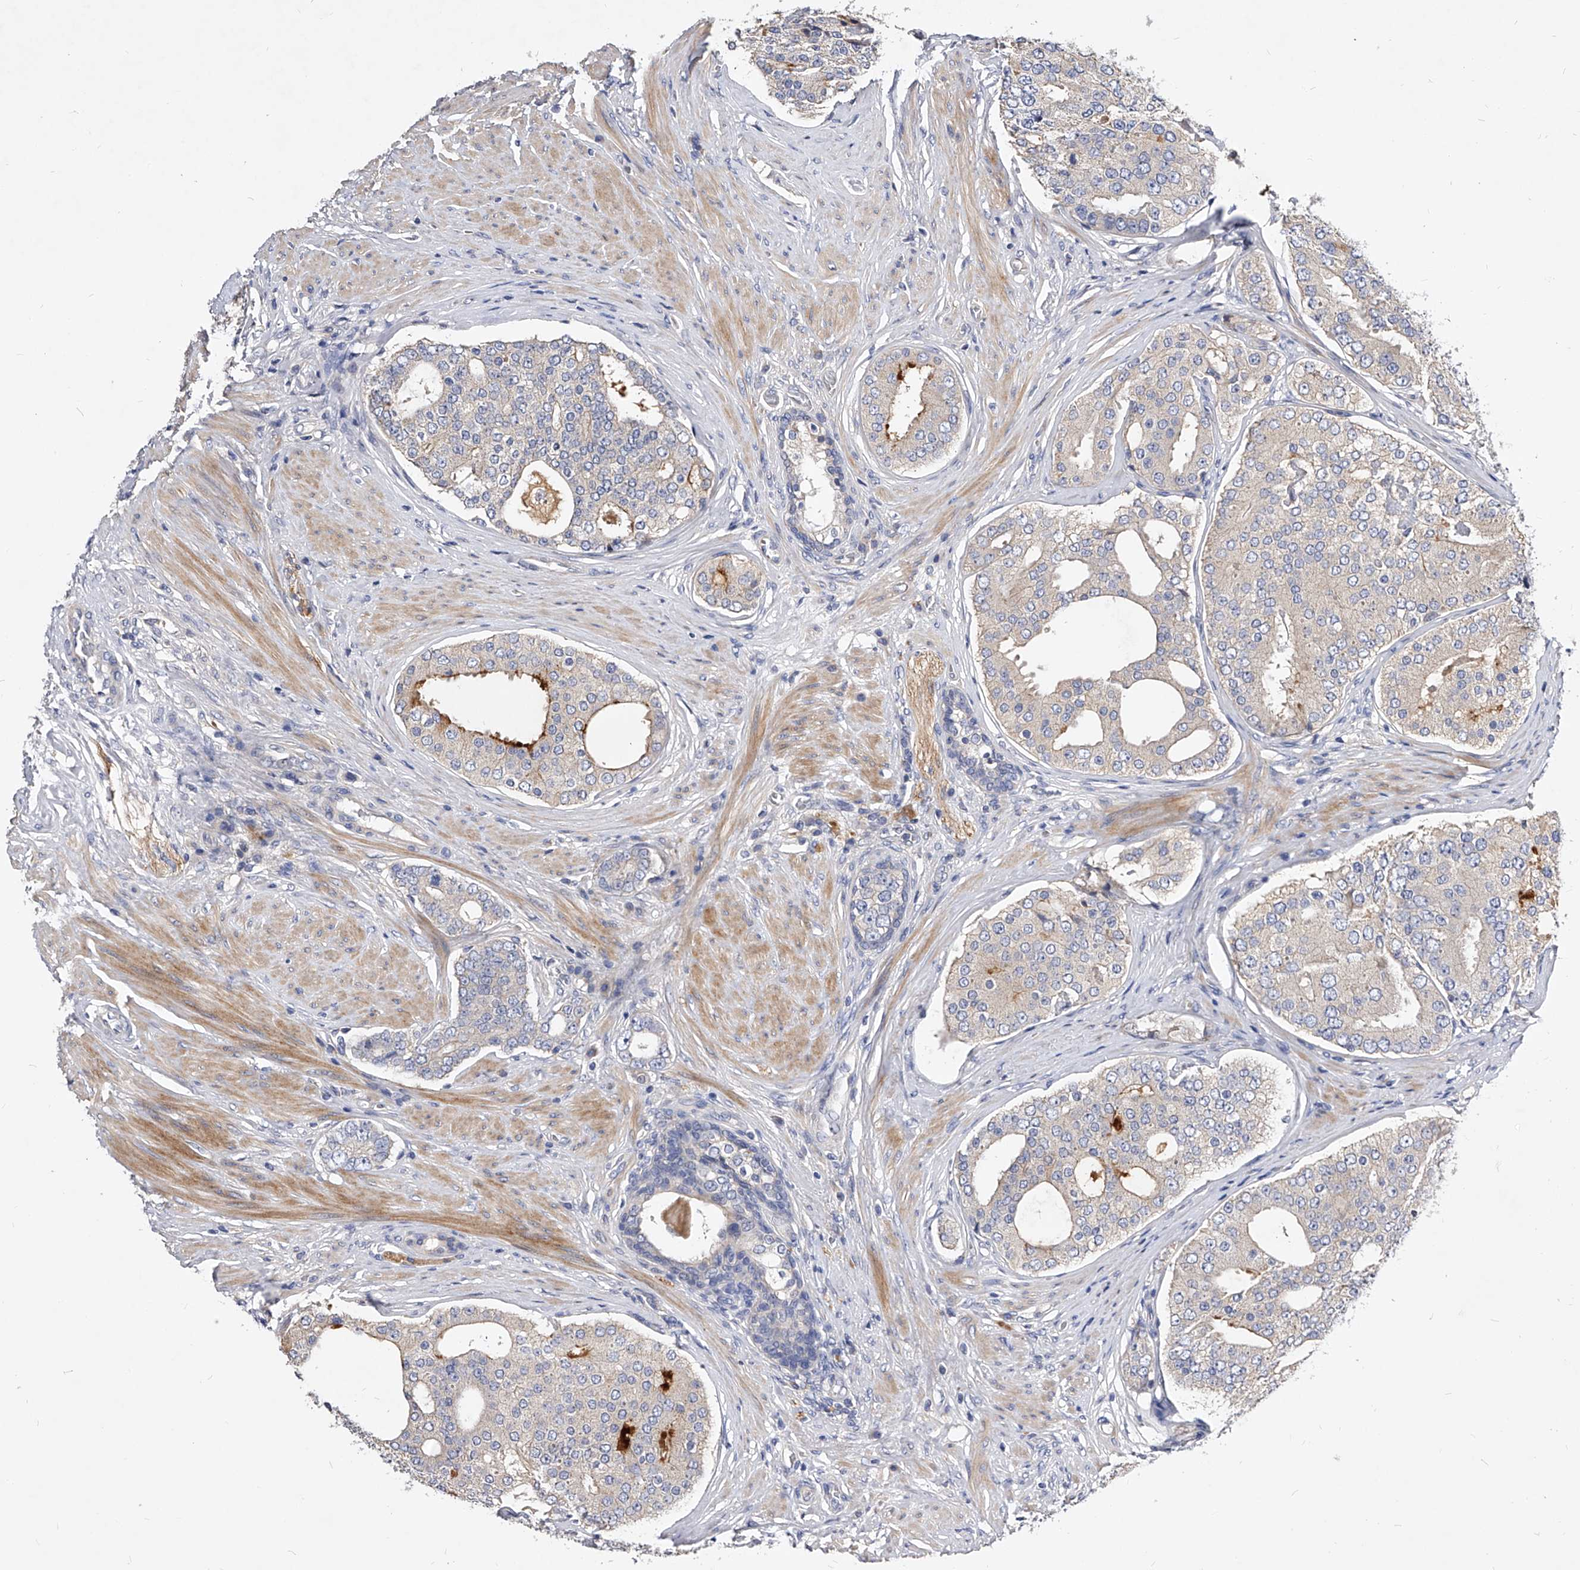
{"staining": {"intensity": "weak", "quantity": "<25%", "location": "cytoplasmic/membranous"}, "tissue": "prostate cancer", "cell_type": "Tumor cells", "image_type": "cancer", "snomed": [{"axis": "morphology", "description": "Adenocarcinoma, High grade"}, {"axis": "topography", "description": "Prostate"}], "caption": "Tumor cells show no significant expression in adenocarcinoma (high-grade) (prostate).", "gene": "ARL4C", "patient": {"sex": "male", "age": 56}}